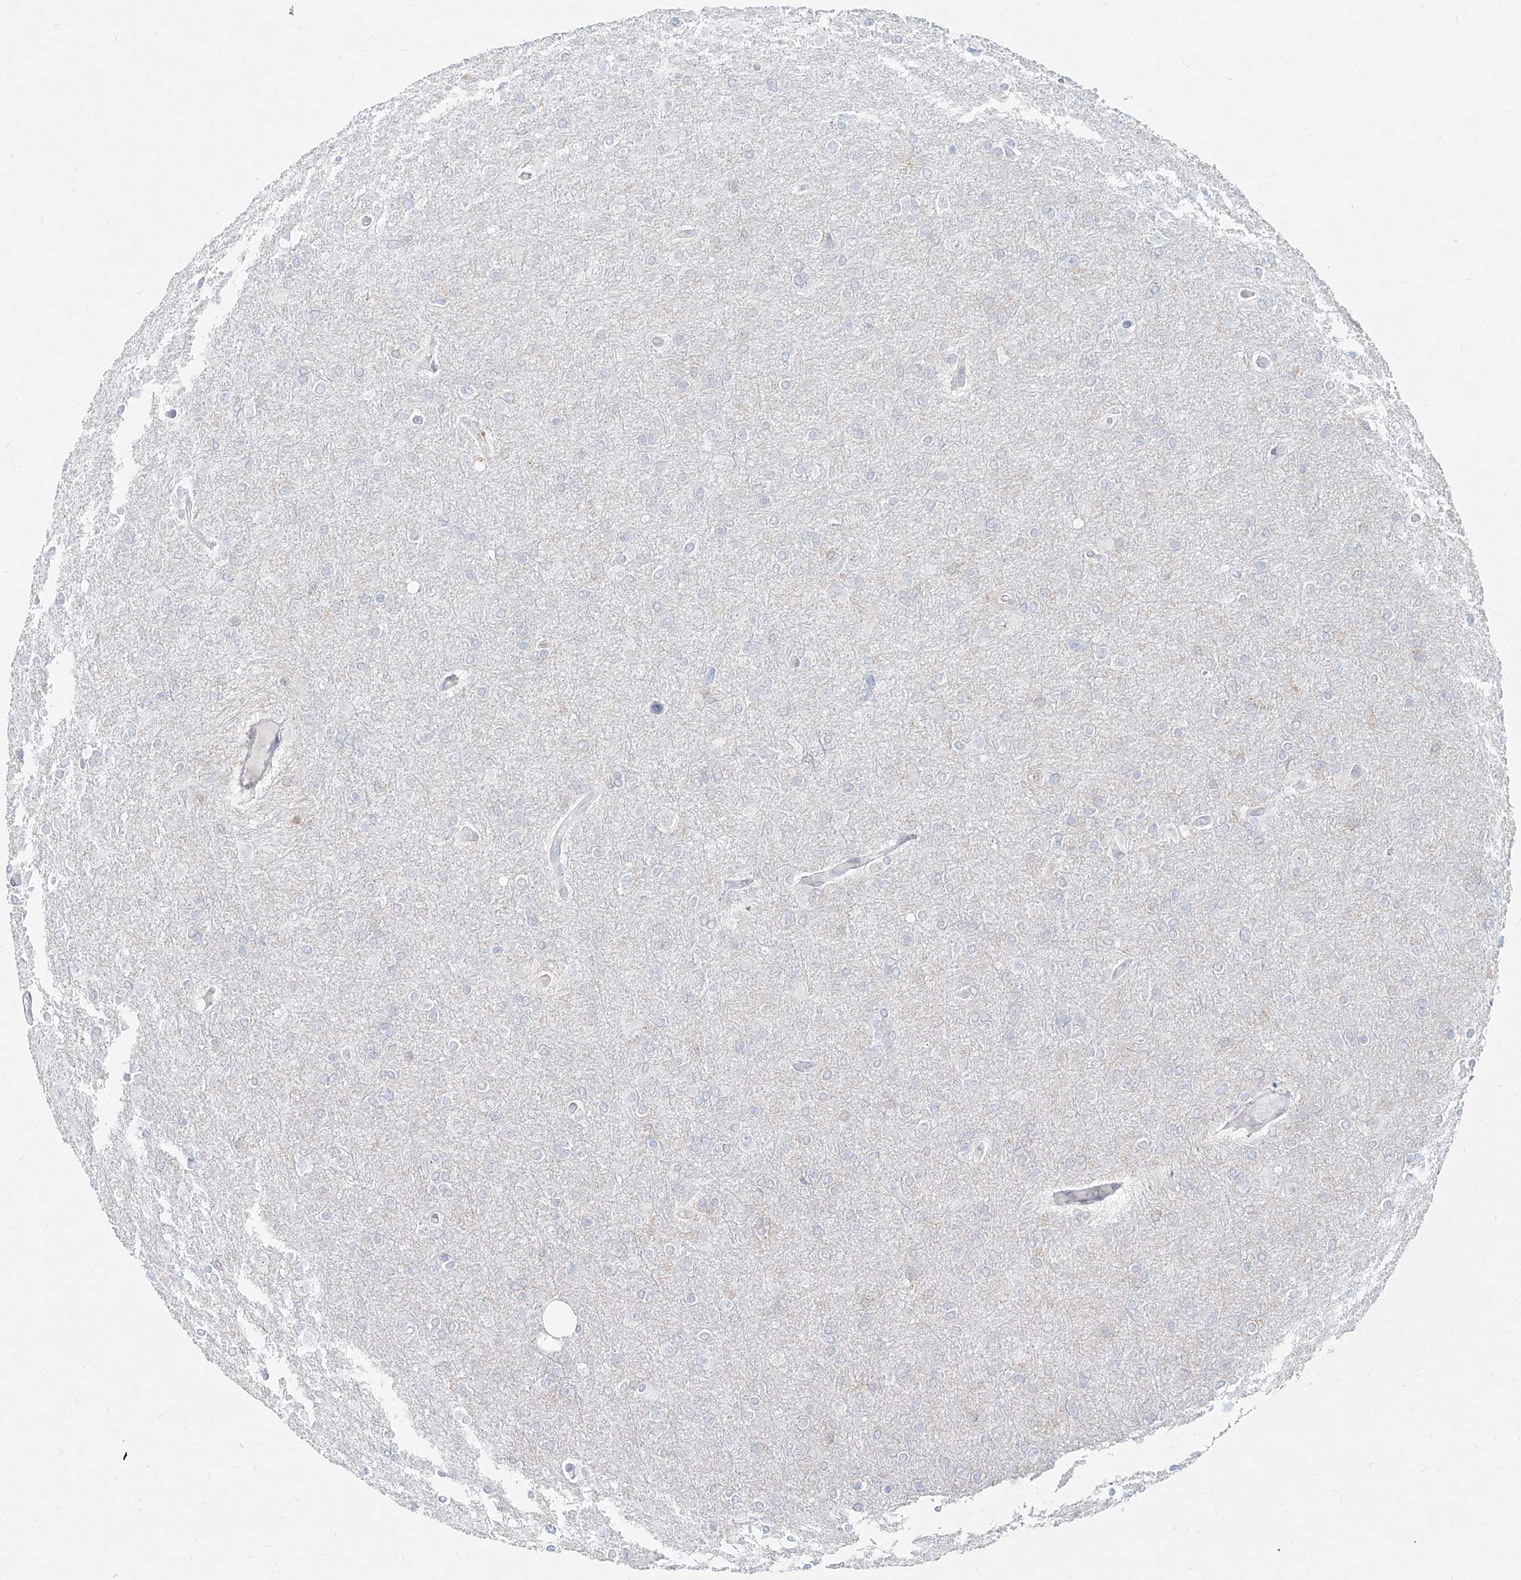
{"staining": {"intensity": "negative", "quantity": "none", "location": "none"}, "tissue": "glioma", "cell_type": "Tumor cells", "image_type": "cancer", "snomed": [{"axis": "morphology", "description": "Glioma, malignant, High grade"}, {"axis": "topography", "description": "Cerebral cortex"}], "caption": "The immunohistochemistry histopathology image has no significant staining in tumor cells of high-grade glioma (malignant) tissue.", "gene": "SLC2A12", "patient": {"sex": "female", "age": 36}}